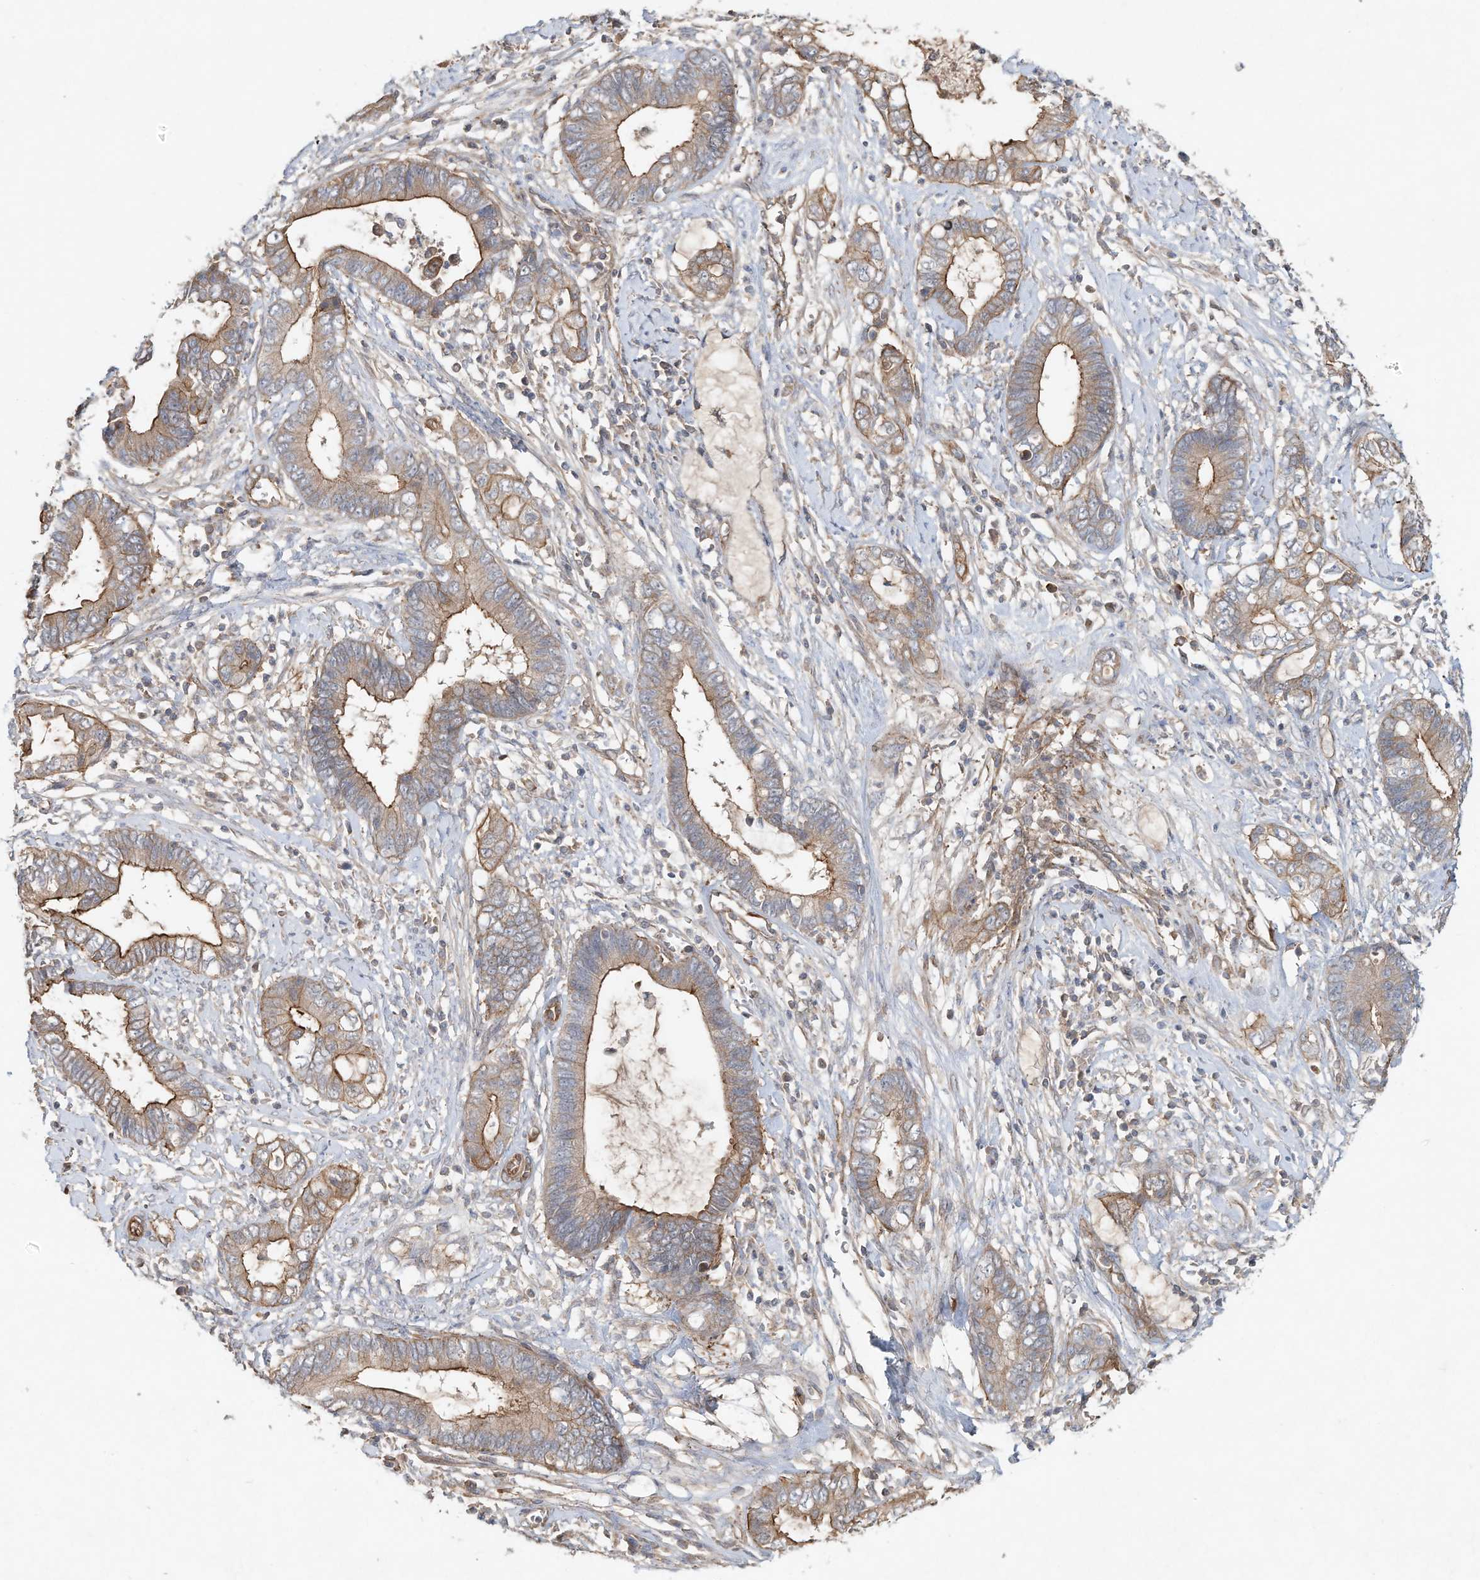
{"staining": {"intensity": "moderate", "quantity": "25%-75%", "location": "cytoplasmic/membranous"}, "tissue": "cervical cancer", "cell_type": "Tumor cells", "image_type": "cancer", "snomed": [{"axis": "morphology", "description": "Adenocarcinoma, NOS"}, {"axis": "topography", "description": "Cervix"}], "caption": "Moderate cytoplasmic/membranous protein positivity is seen in approximately 25%-75% of tumor cells in cervical cancer.", "gene": "HTR5A", "patient": {"sex": "female", "age": 44}}